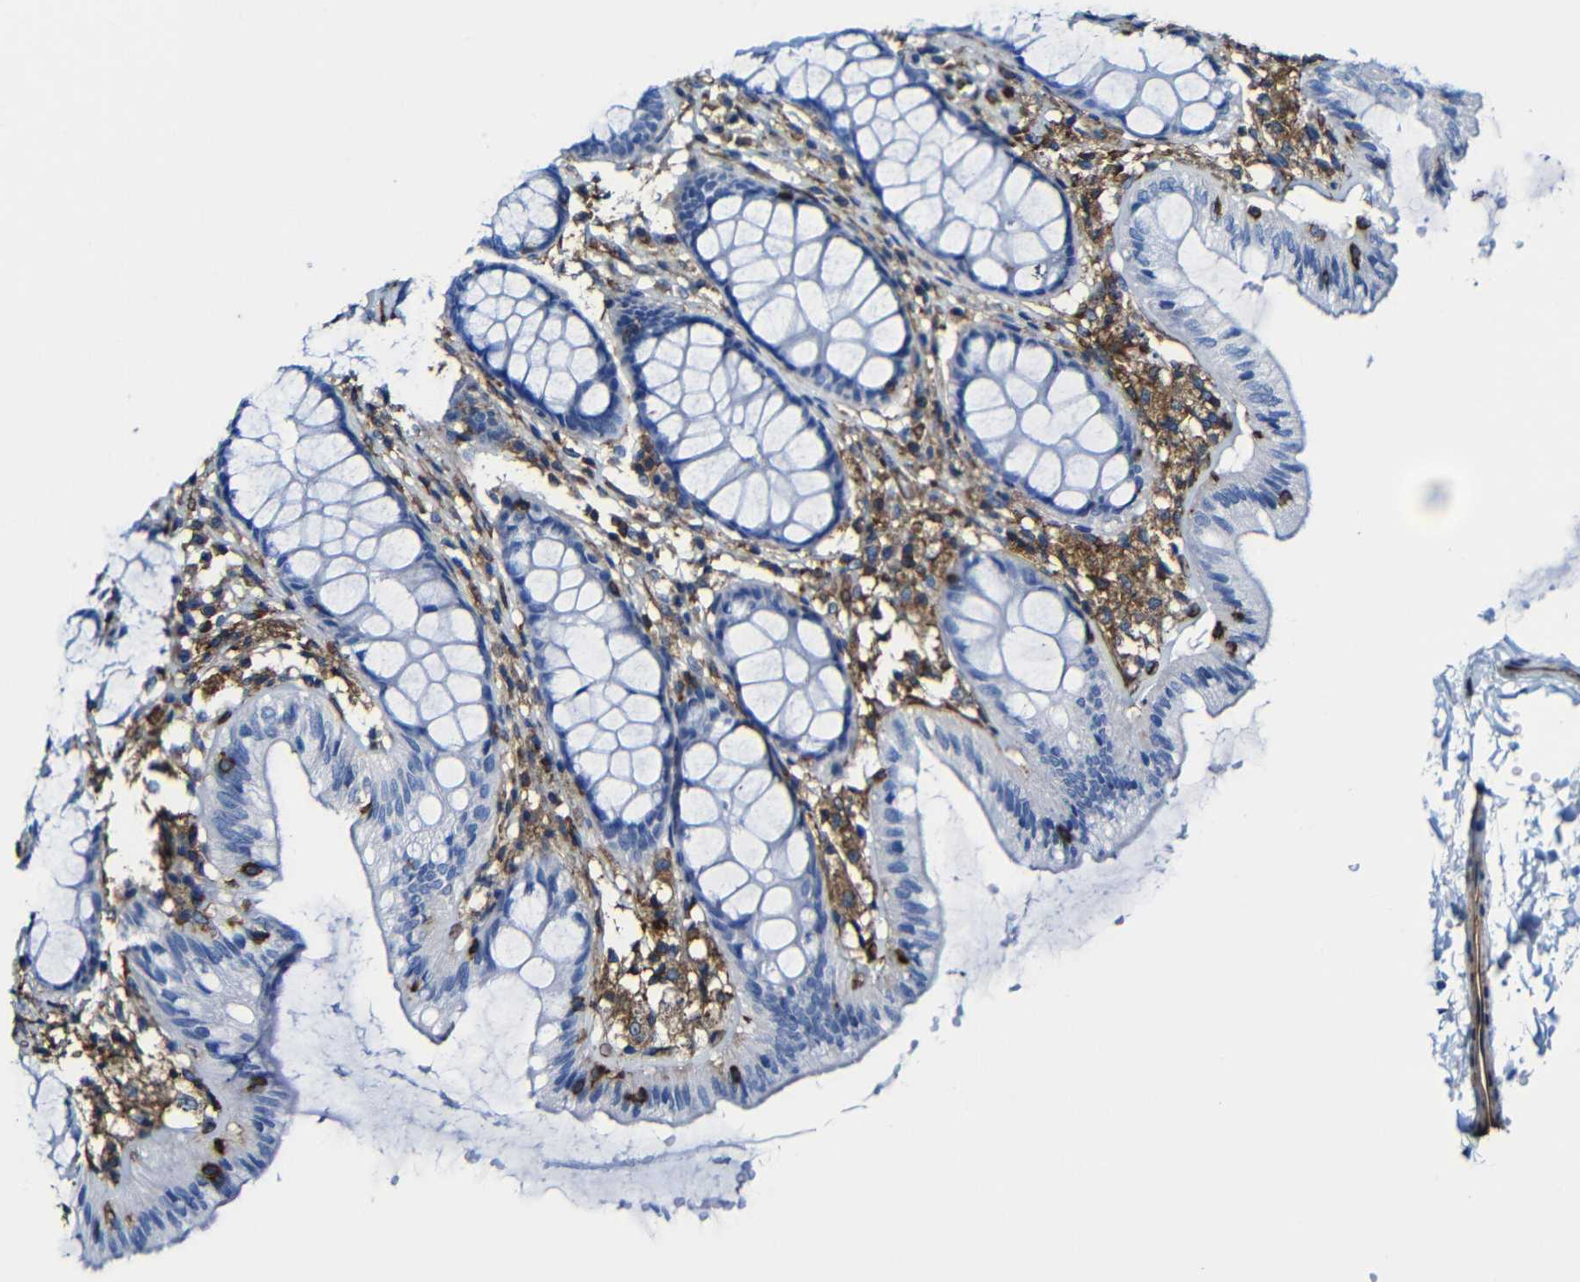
{"staining": {"intensity": "negative", "quantity": "none", "location": "none"}, "tissue": "colon", "cell_type": "Endothelial cells", "image_type": "normal", "snomed": [{"axis": "morphology", "description": "Normal tissue, NOS"}, {"axis": "topography", "description": "Colon"}], "caption": "Histopathology image shows no protein expression in endothelial cells of unremarkable colon.", "gene": "MSN", "patient": {"sex": "female", "age": 55}}